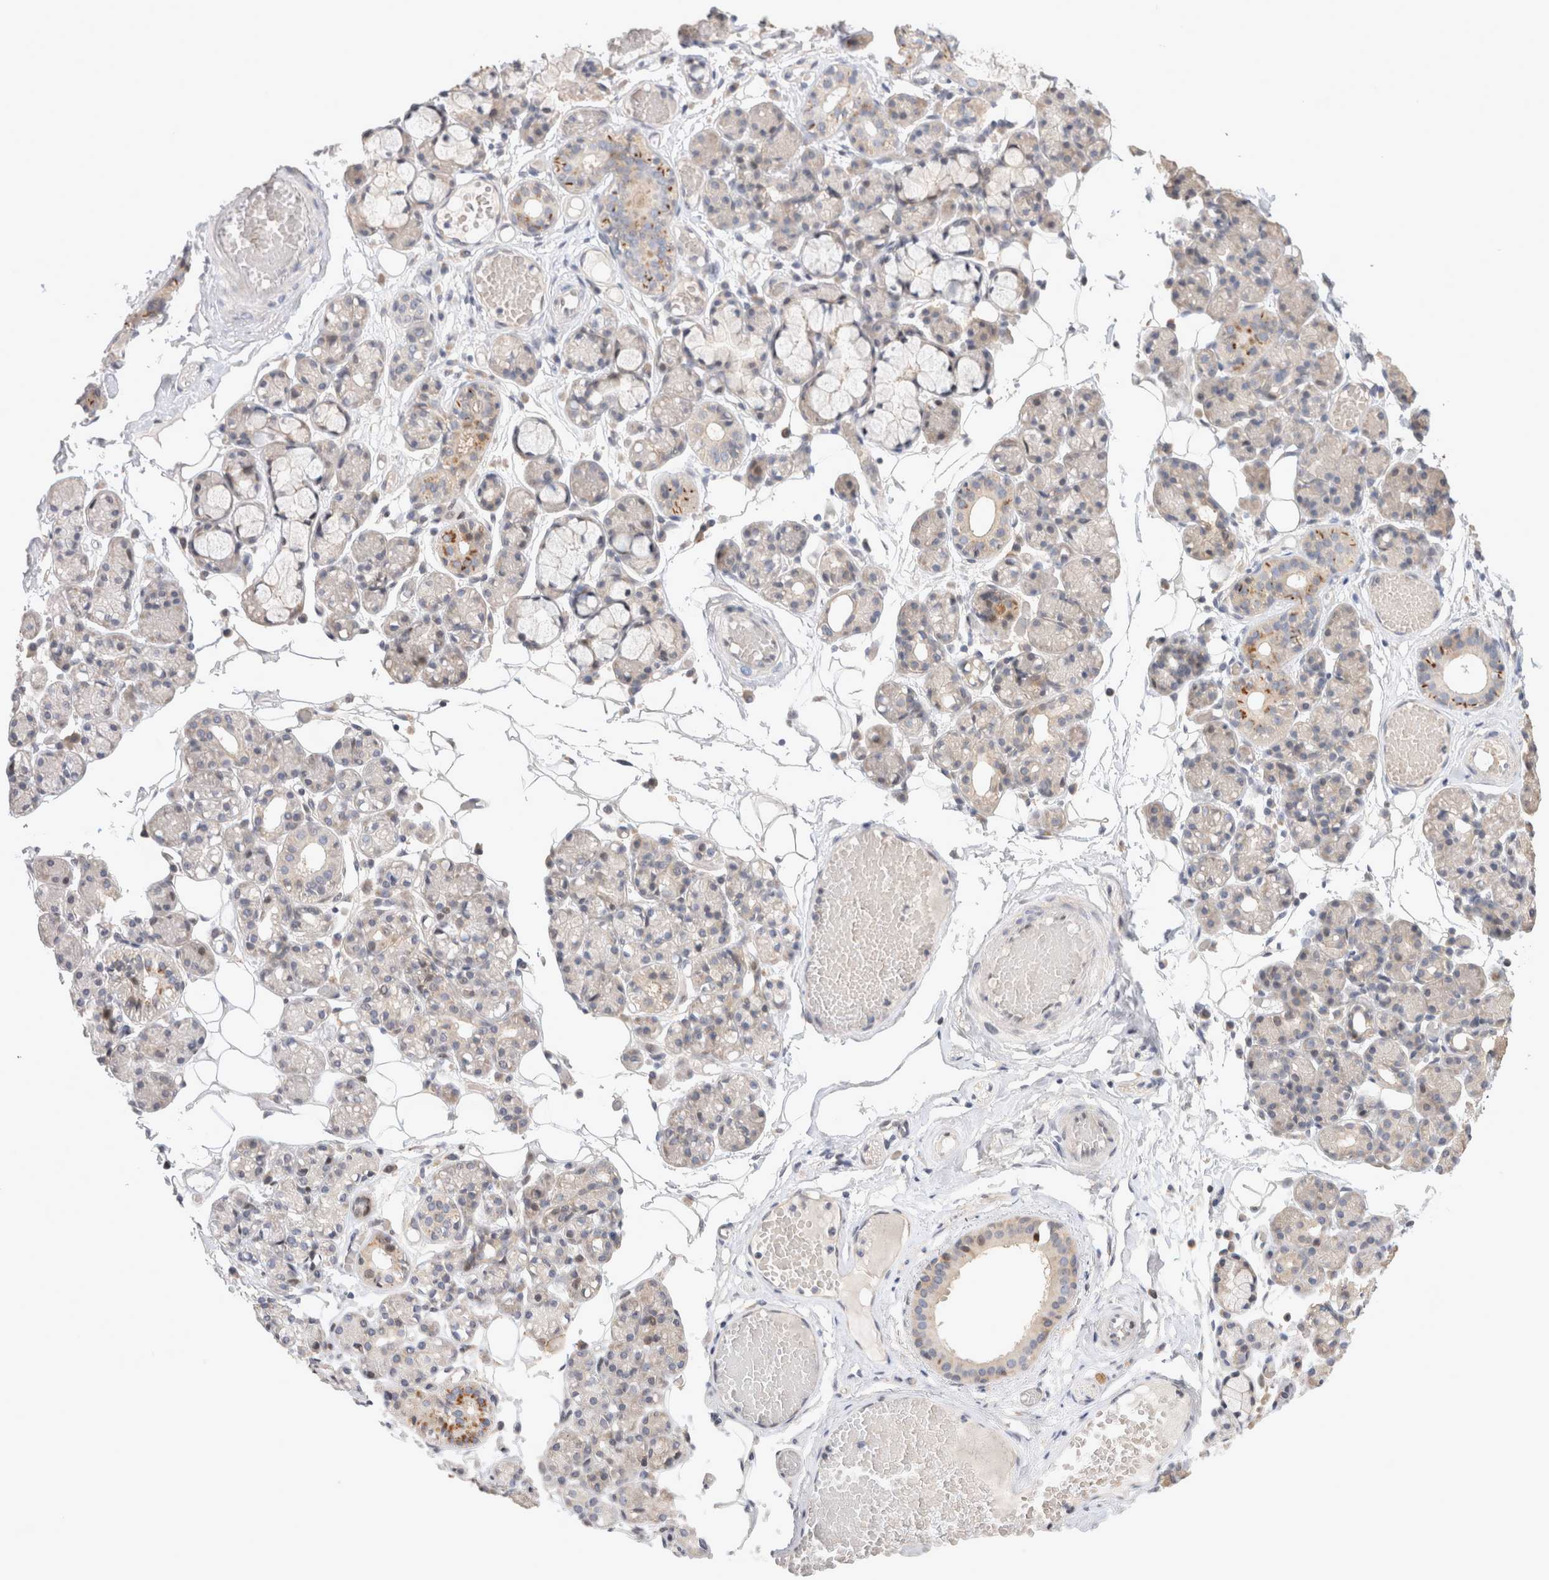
{"staining": {"intensity": "moderate", "quantity": "<25%", "location": "cytoplasmic/membranous,nuclear"}, "tissue": "salivary gland", "cell_type": "Glandular cells", "image_type": "normal", "snomed": [{"axis": "morphology", "description": "Normal tissue, NOS"}, {"axis": "topography", "description": "Salivary gland"}], "caption": "Moderate cytoplasmic/membranous,nuclear protein staining is identified in approximately <25% of glandular cells in salivary gland.", "gene": "TCF4", "patient": {"sex": "male", "age": 63}}